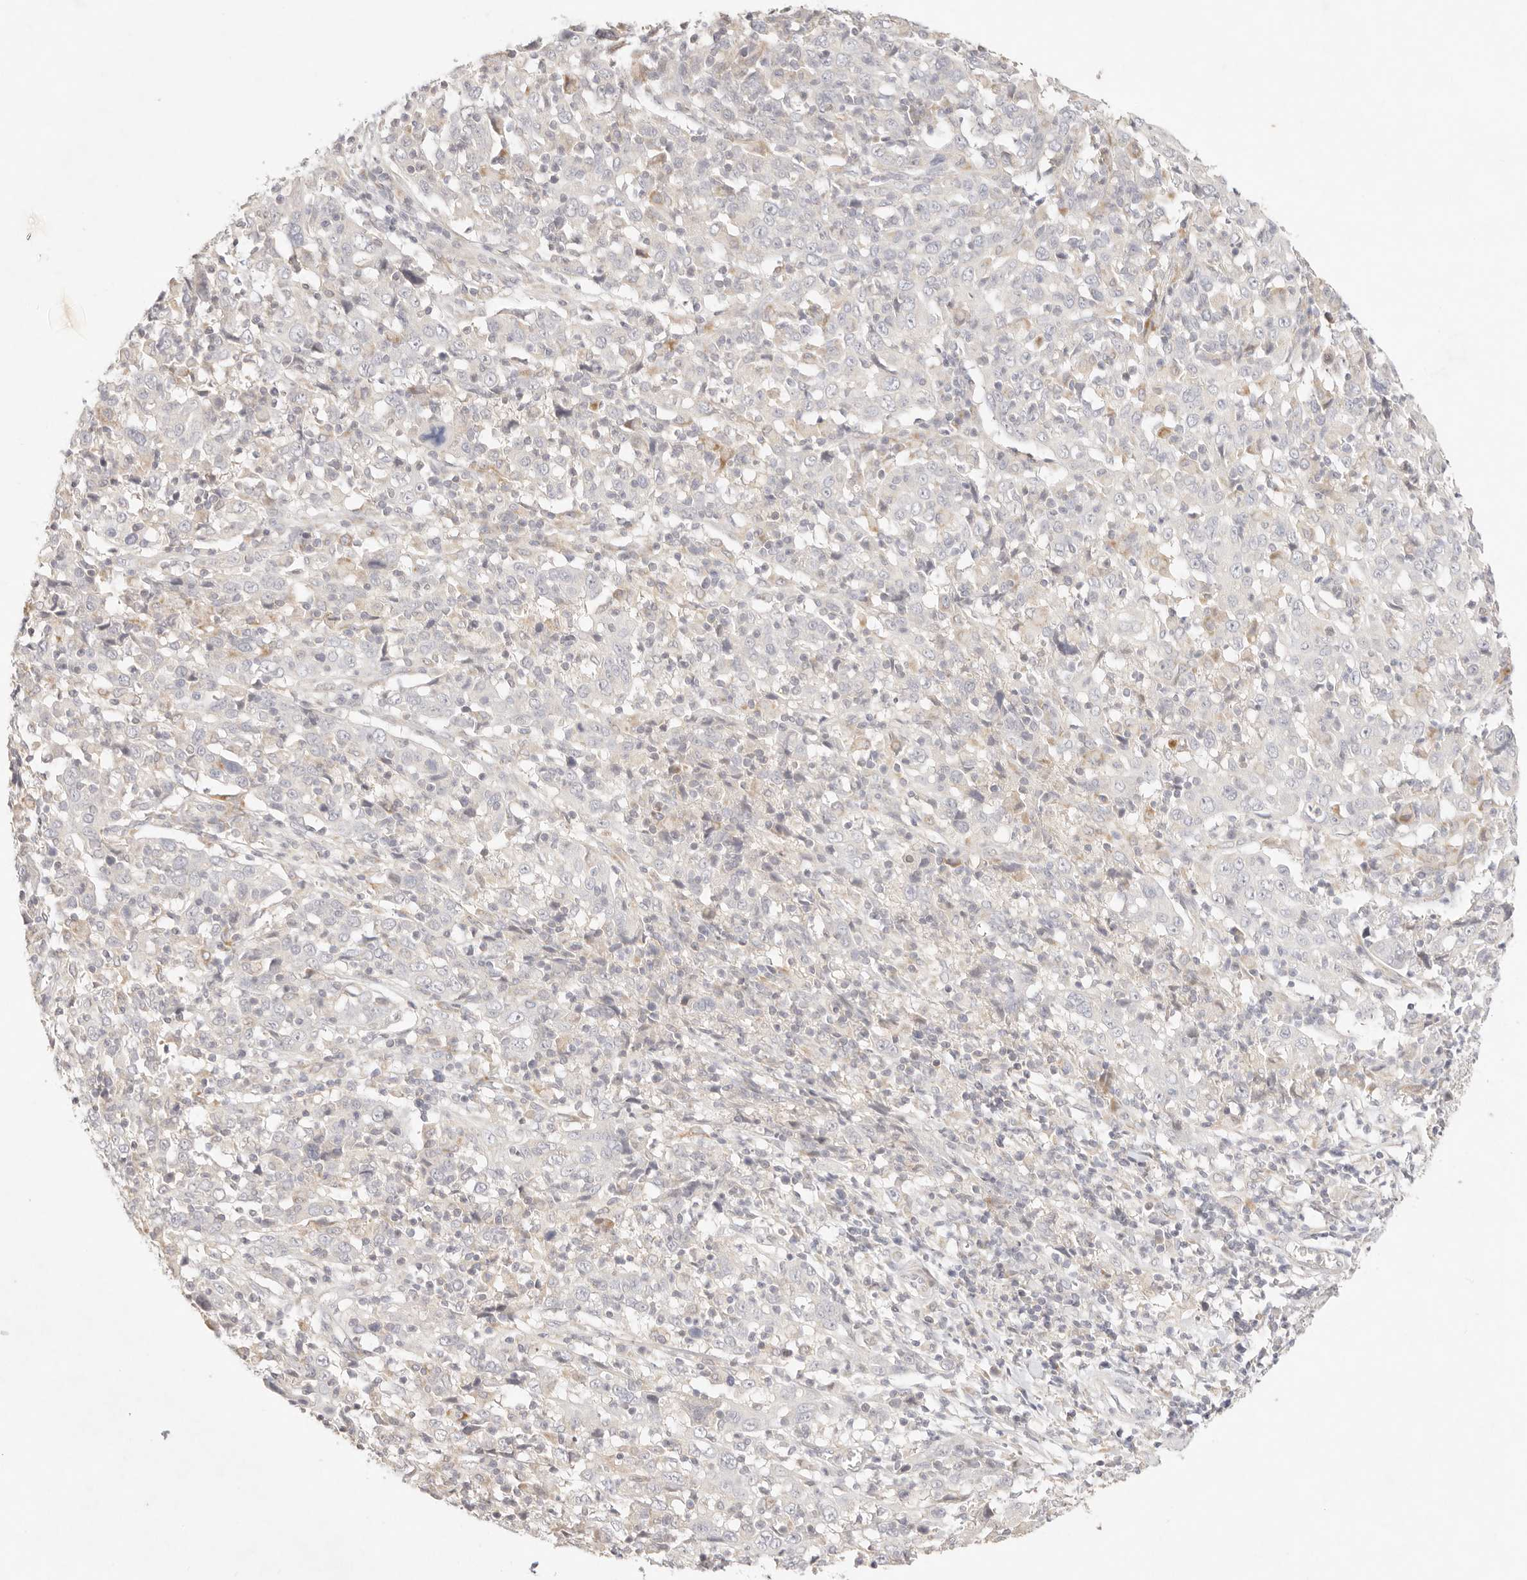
{"staining": {"intensity": "negative", "quantity": "none", "location": "none"}, "tissue": "cervical cancer", "cell_type": "Tumor cells", "image_type": "cancer", "snomed": [{"axis": "morphology", "description": "Squamous cell carcinoma, NOS"}, {"axis": "topography", "description": "Cervix"}], "caption": "The histopathology image displays no significant staining in tumor cells of cervical cancer (squamous cell carcinoma).", "gene": "GPR156", "patient": {"sex": "female", "age": 46}}